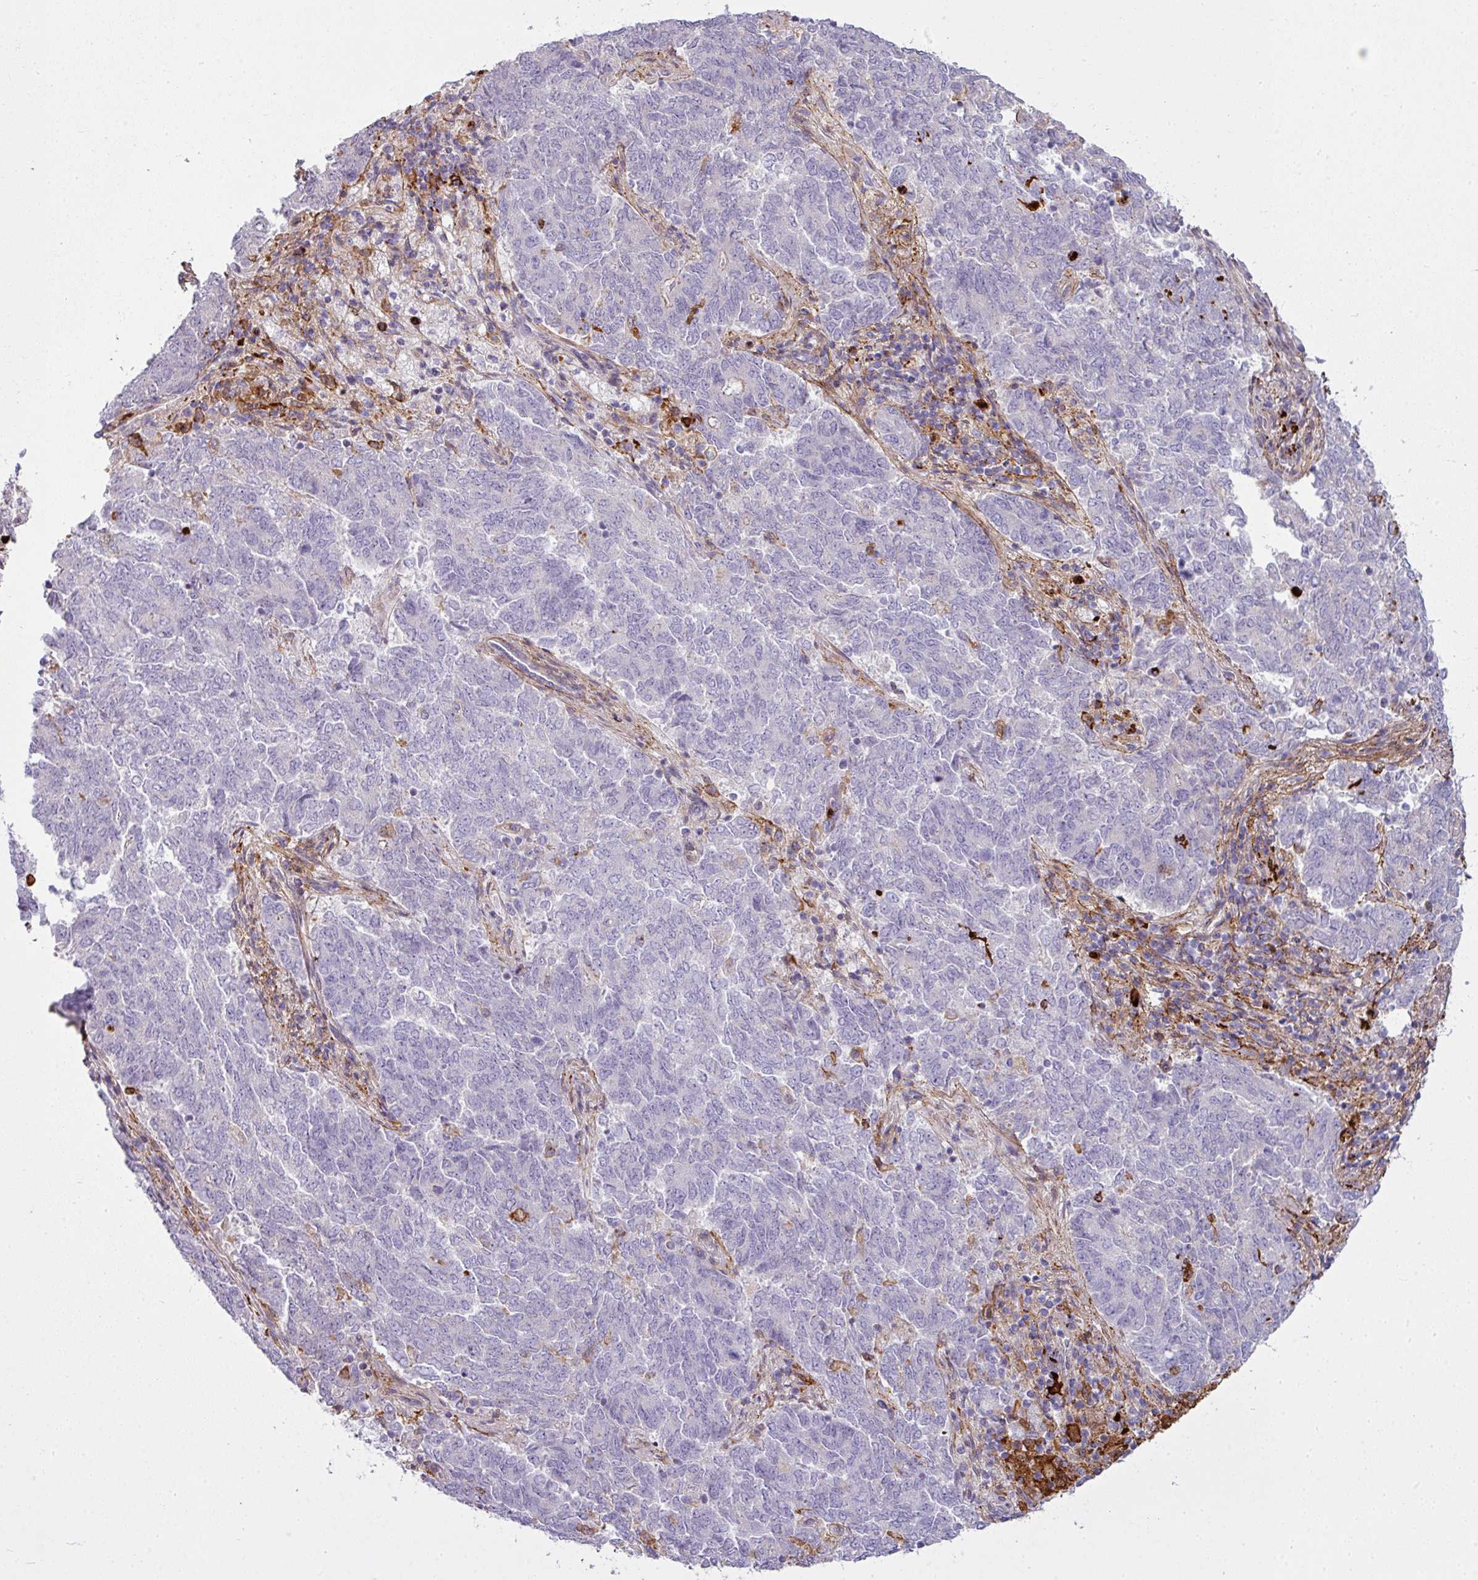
{"staining": {"intensity": "negative", "quantity": "none", "location": "none"}, "tissue": "endometrial cancer", "cell_type": "Tumor cells", "image_type": "cancer", "snomed": [{"axis": "morphology", "description": "Adenocarcinoma, NOS"}, {"axis": "topography", "description": "Endometrium"}], "caption": "An immunohistochemistry photomicrograph of endometrial adenocarcinoma is shown. There is no staining in tumor cells of endometrial adenocarcinoma. (DAB immunohistochemistry, high magnification).", "gene": "COL8A1", "patient": {"sex": "female", "age": 80}}